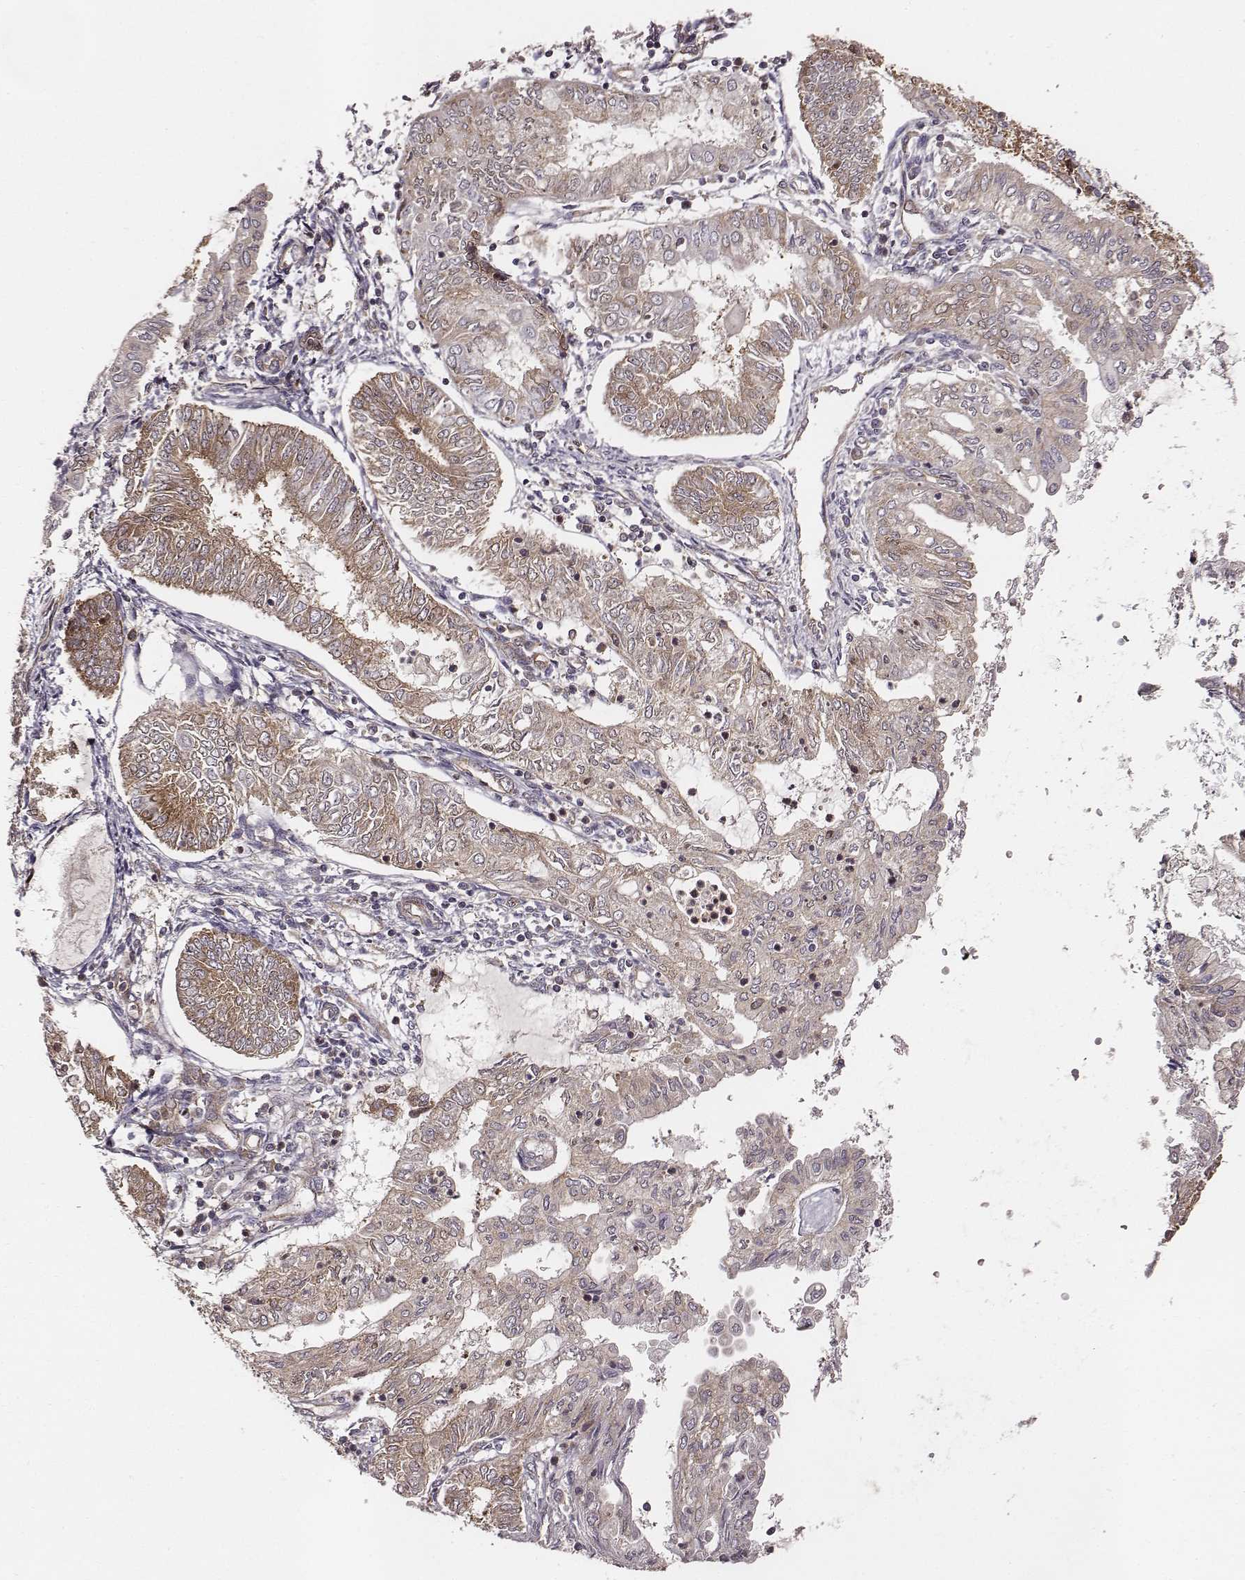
{"staining": {"intensity": "moderate", "quantity": ">75%", "location": "cytoplasmic/membranous"}, "tissue": "endometrial cancer", "cell_type": "Tumor cells", "image_type": "cancer", "snomed": [{"axis": "morphology", "description": "Adenocarcinoma, NOS"}, {"axis": "topography", "description": "Endometrium"}], "caption": "Immunohistochemical staining of endometrial cancer (adenocarcinoma) exhibits medium levels of moderate cytoplasmic/membranous expression in about >75% of tumor cells.", "gene": "VPS26A", "patient": {"sex": "female", "age": 68}}